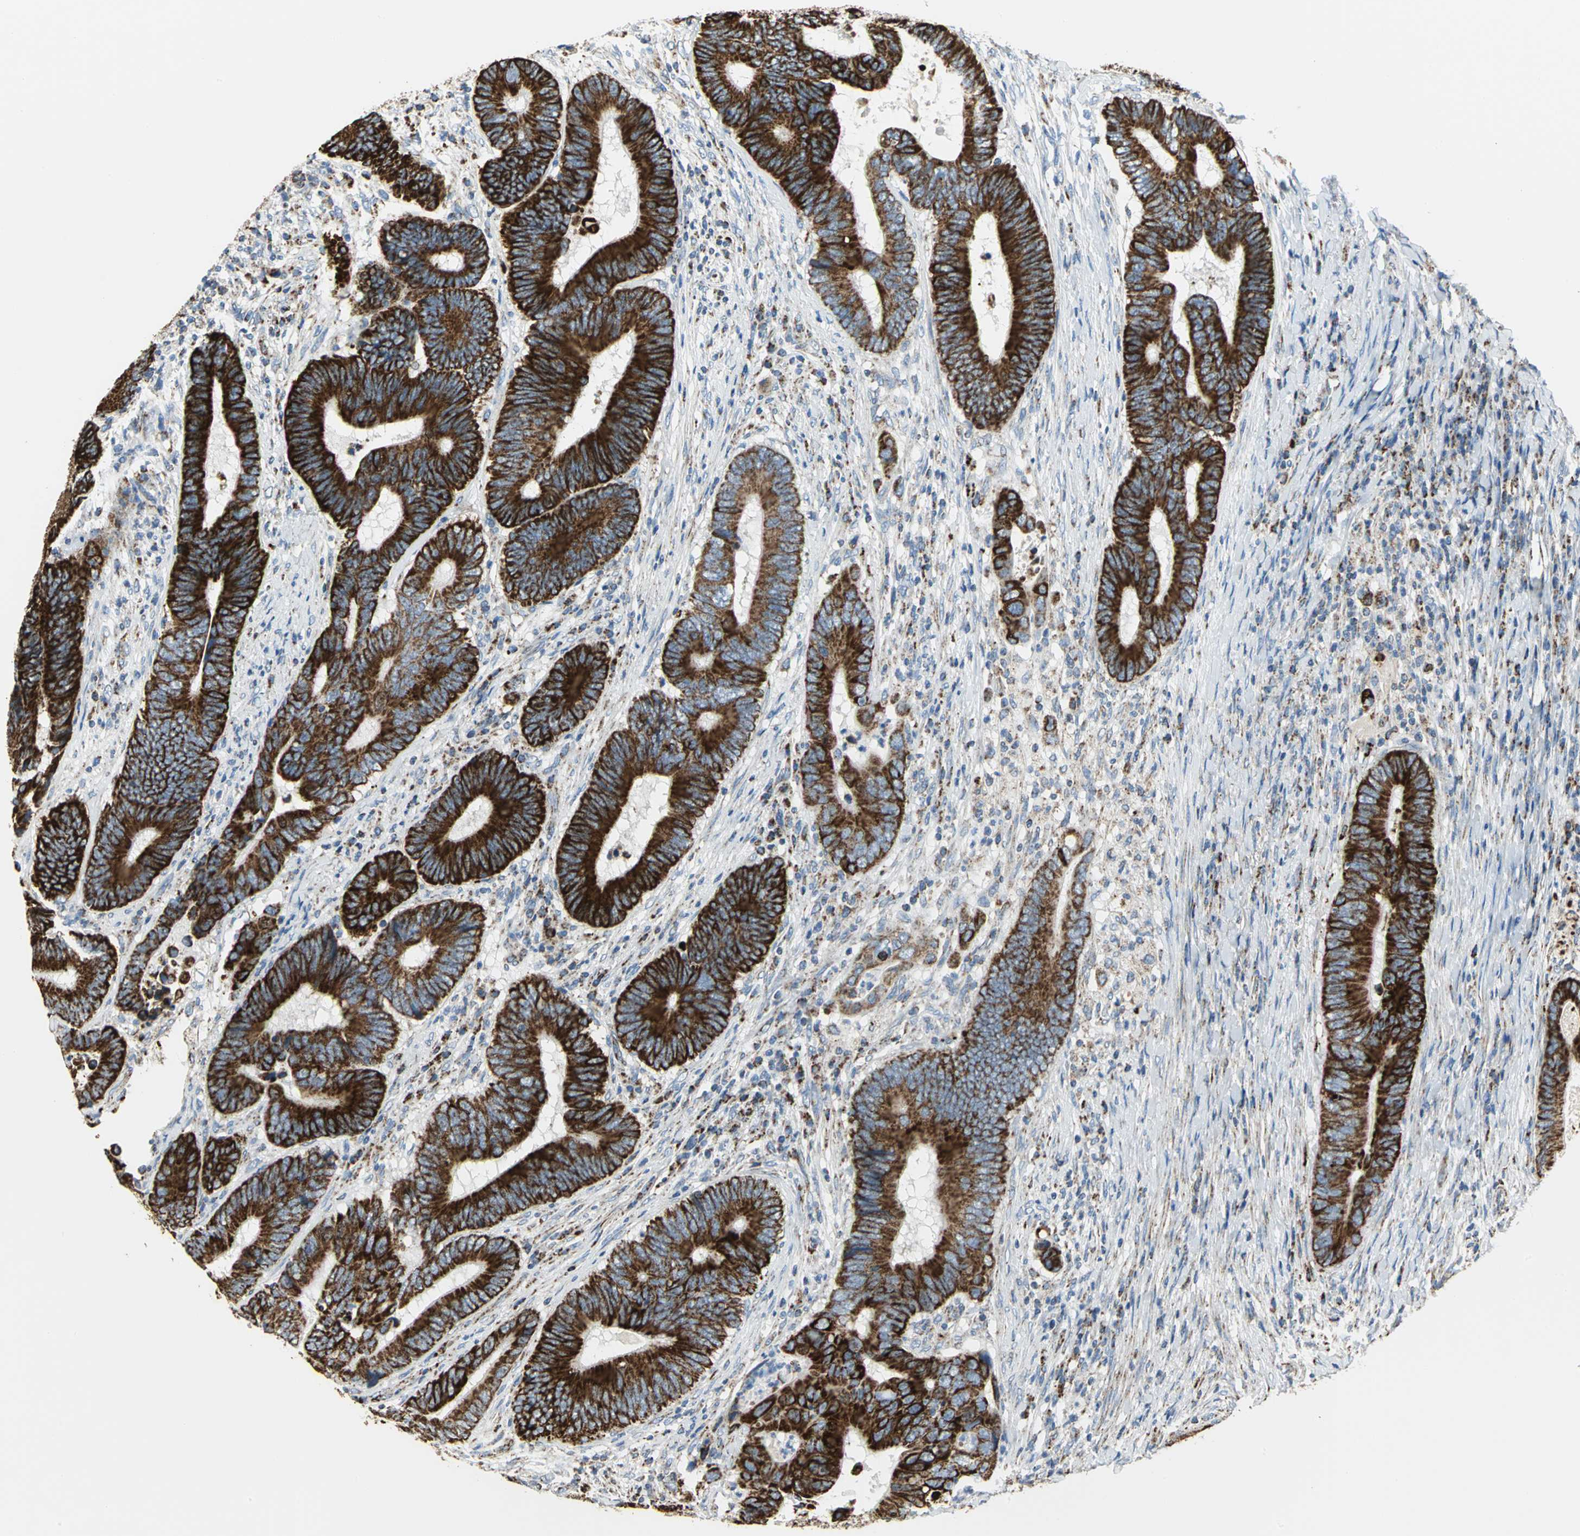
{"staining": {"intensity": "strong", "quantity": ">75%", "location": "cytoplasmic/membranous"}, "tissue": "colorectal cancer", "cell_type": "Tumor cells", "image_type": "cancer", "snomed": [{"axis": "morphology", "description": "Adenocarcinoma, NOS"}, {"axis": "topography", "description": "Colon"}], "caption": "There is high levels of strong cytoplasmic/membranous expression in tumor cells of colorectal cancer (adenocarcinoma), as demonstrated by immunohistochemical staining (brown color).", "gene": "NTRK1", "patient": {"sex": "female", "age": 78}}